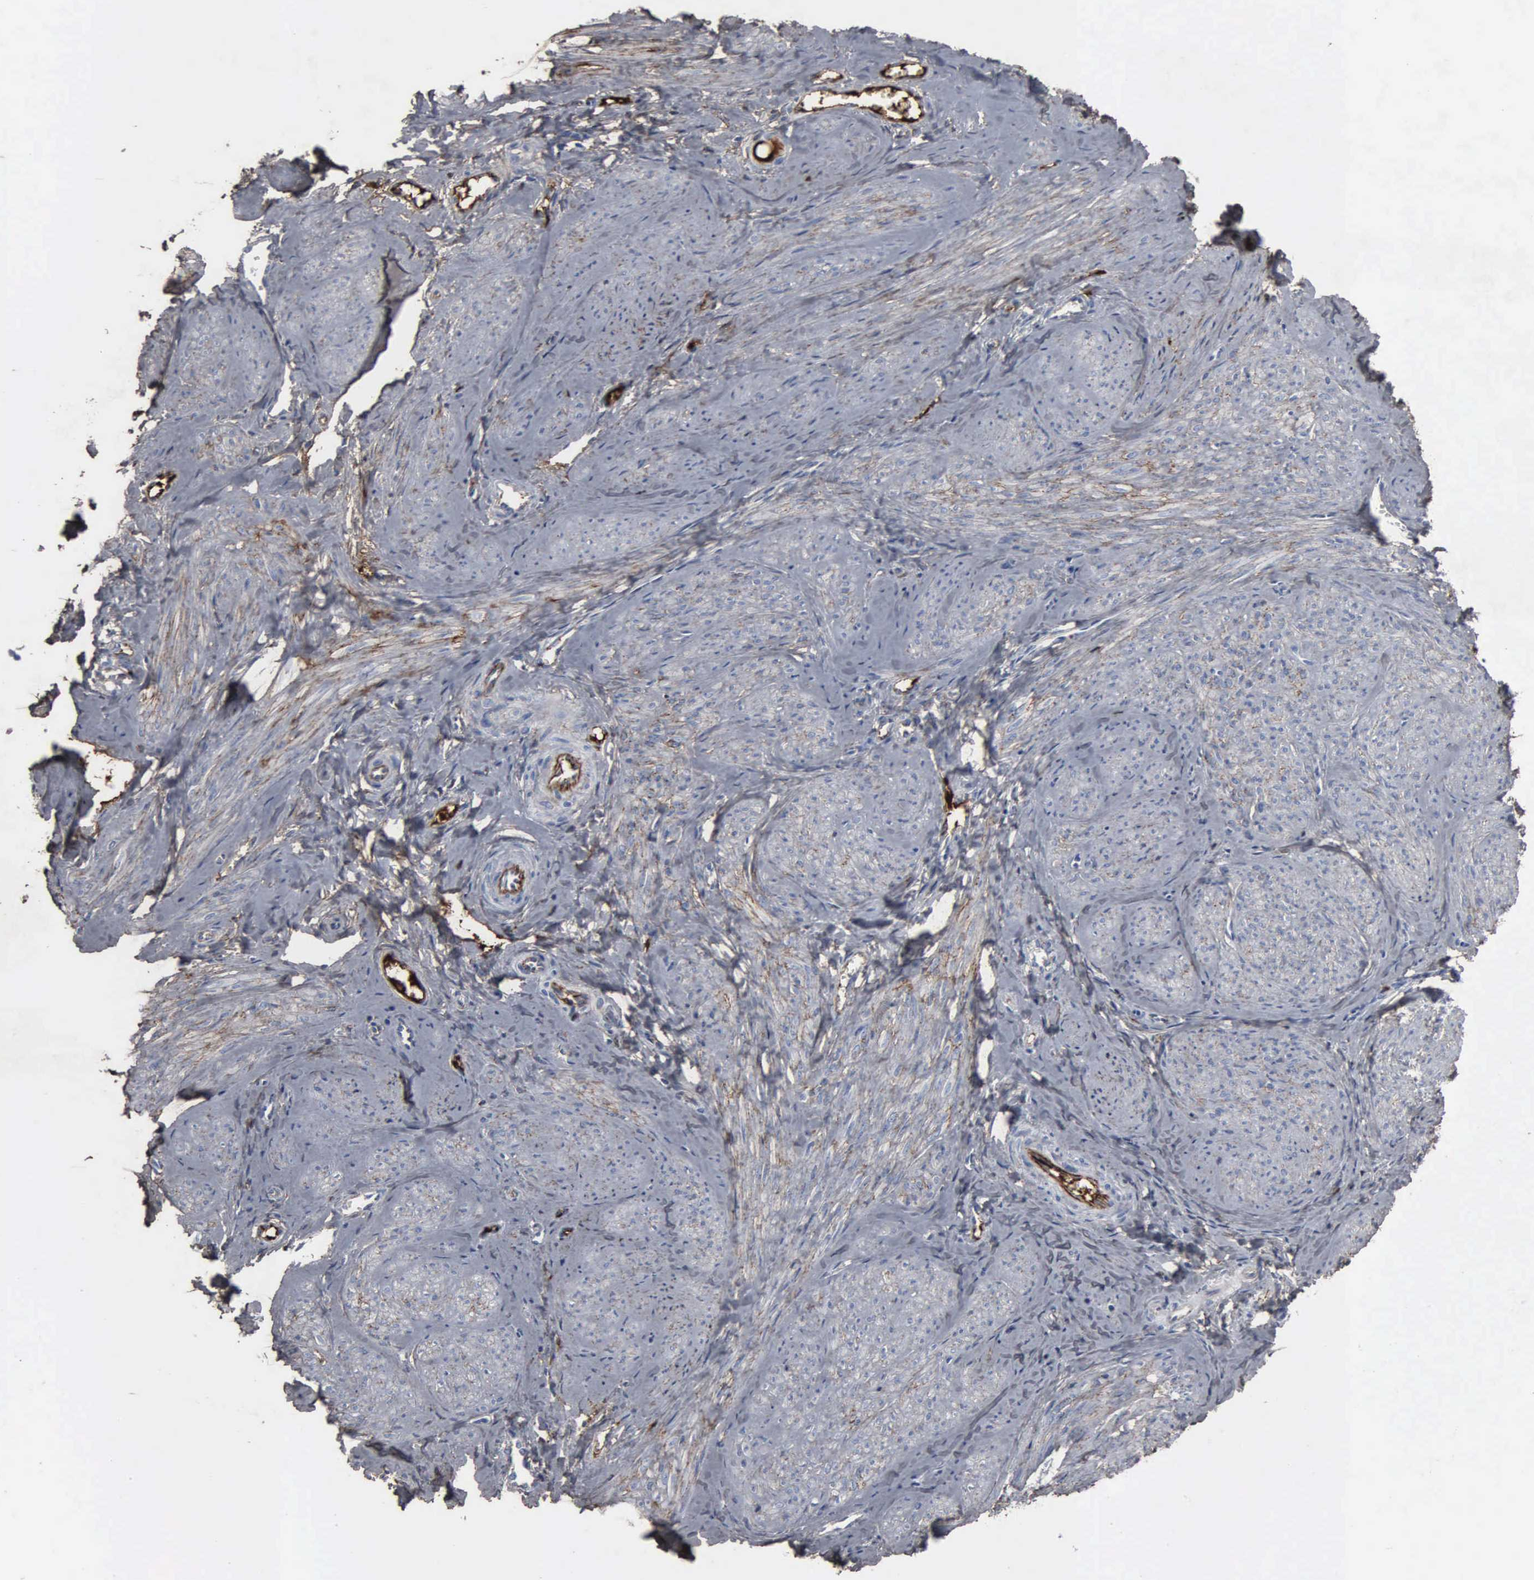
{"staining": {"intensity": "weak", "quantity": "25%-75%", "location": "cytoplasmic/membranous"}, "tissue": "smooth muscle", "cell_type": "Smooth muscle cells", "image_type": "normal", "snomed": [{"axis": "morphology", "description": "Normal tissue, NOS"}, {"axis": "topography", "description": "Uterus"}], "caption": "Immunohistochemical staining of unremarkable human smooth muscle shows 25%-75% levels of weak cytoplasmic/membranous protein expression in about 25%-75% of smooth muscle cells.", "gene": "FN1", "patient": {"sex": "female", "age": 45}}